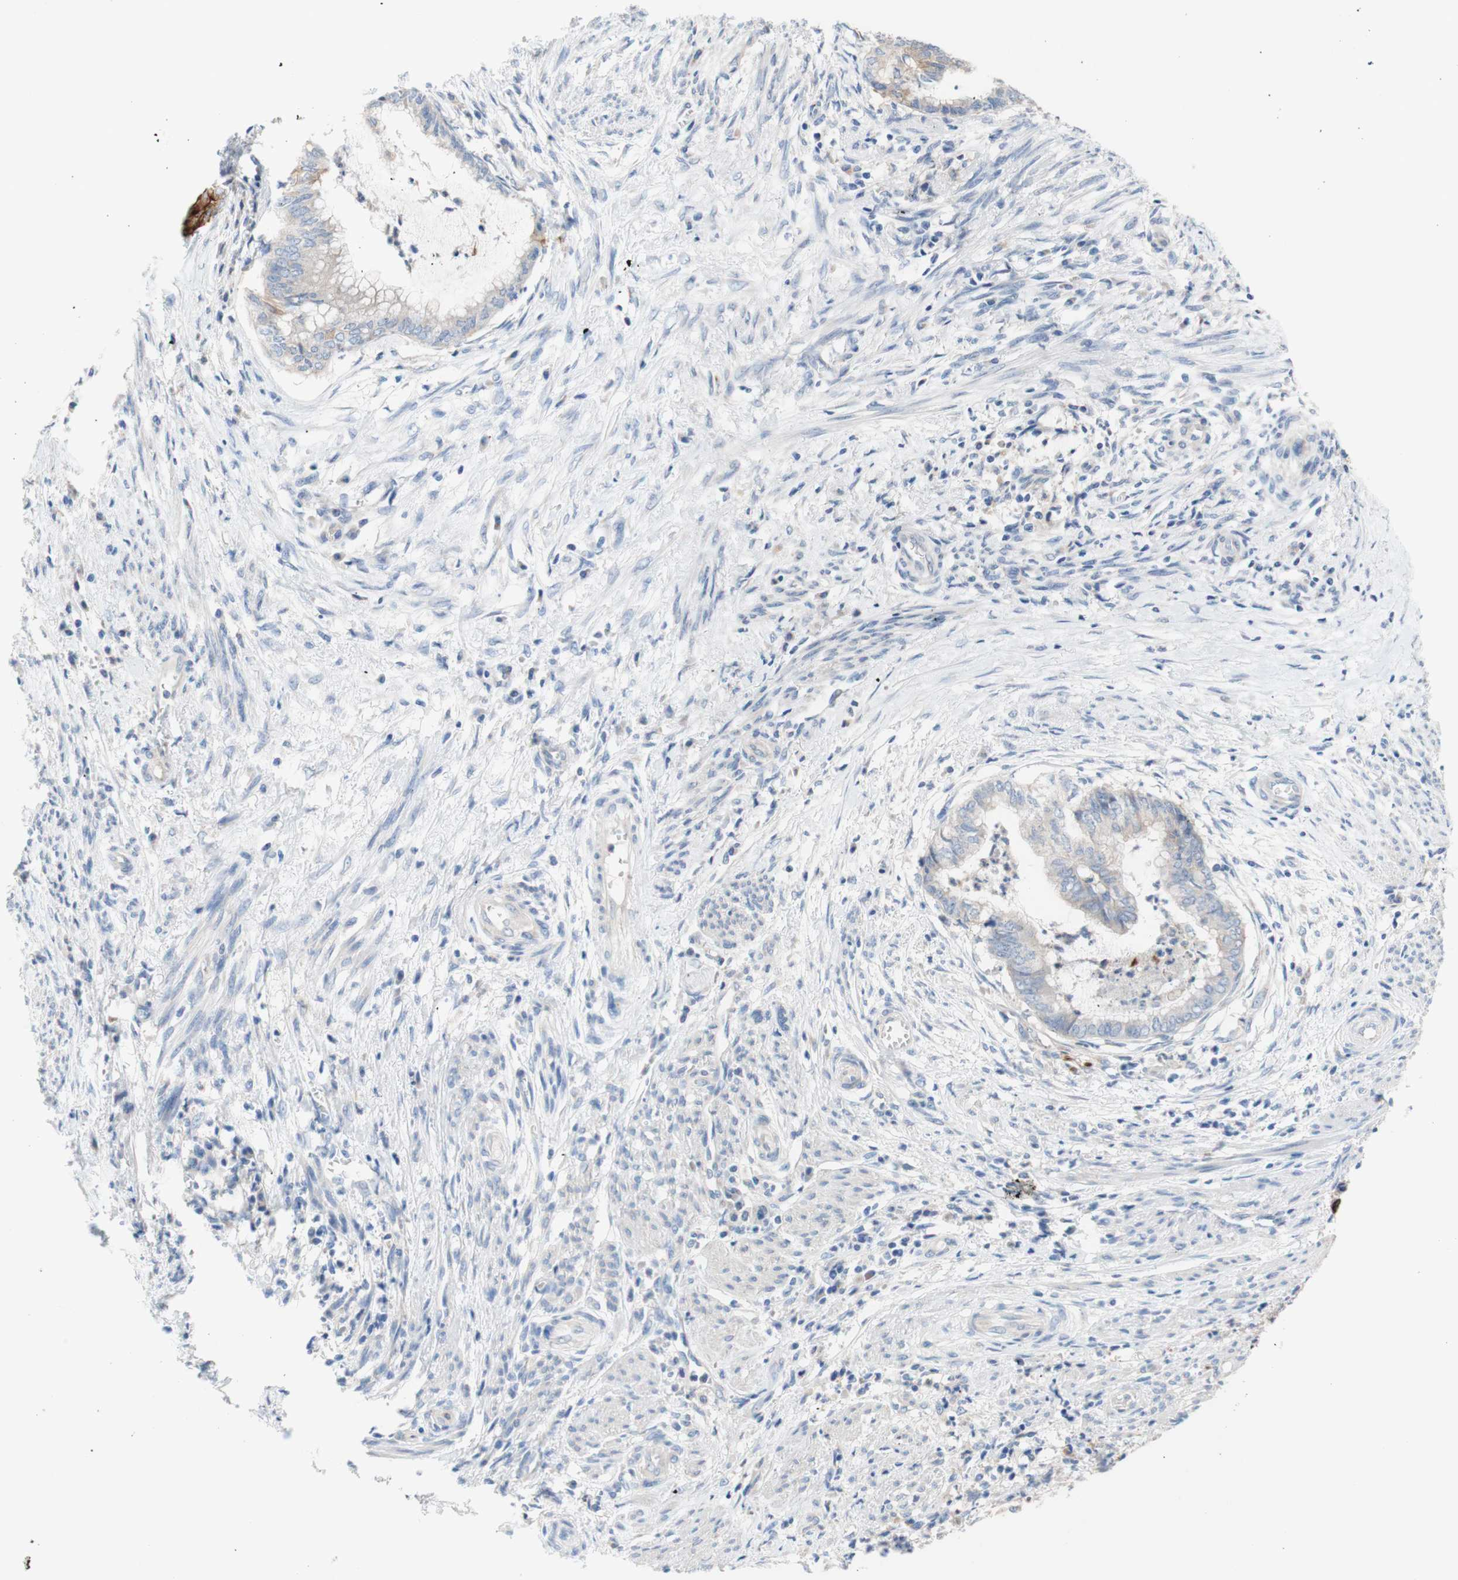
{"staining": {"intensity": "weak", "quantity": ">75%", "location": "cytoplasmic/membranous"}, "tissue": "endometrial cancer", "cell_type": "Tumor cells", "image_type": "cancer", "snomed": [{"axis": "morphology", "description": "Necrosis, NOS"}, {"axis": "morphology", "description": "Adenocarcinoma, NOS"}, {"axis": "topography", "description": "Endometrium"}], "caption": "IHC of human endometrial adenocarcinoma shows low levels of weak cytoplasmic/membranous expression in about >75% of tumor cells.", "gene": "F3", "patient": {"sex": "female", "age": 79}}